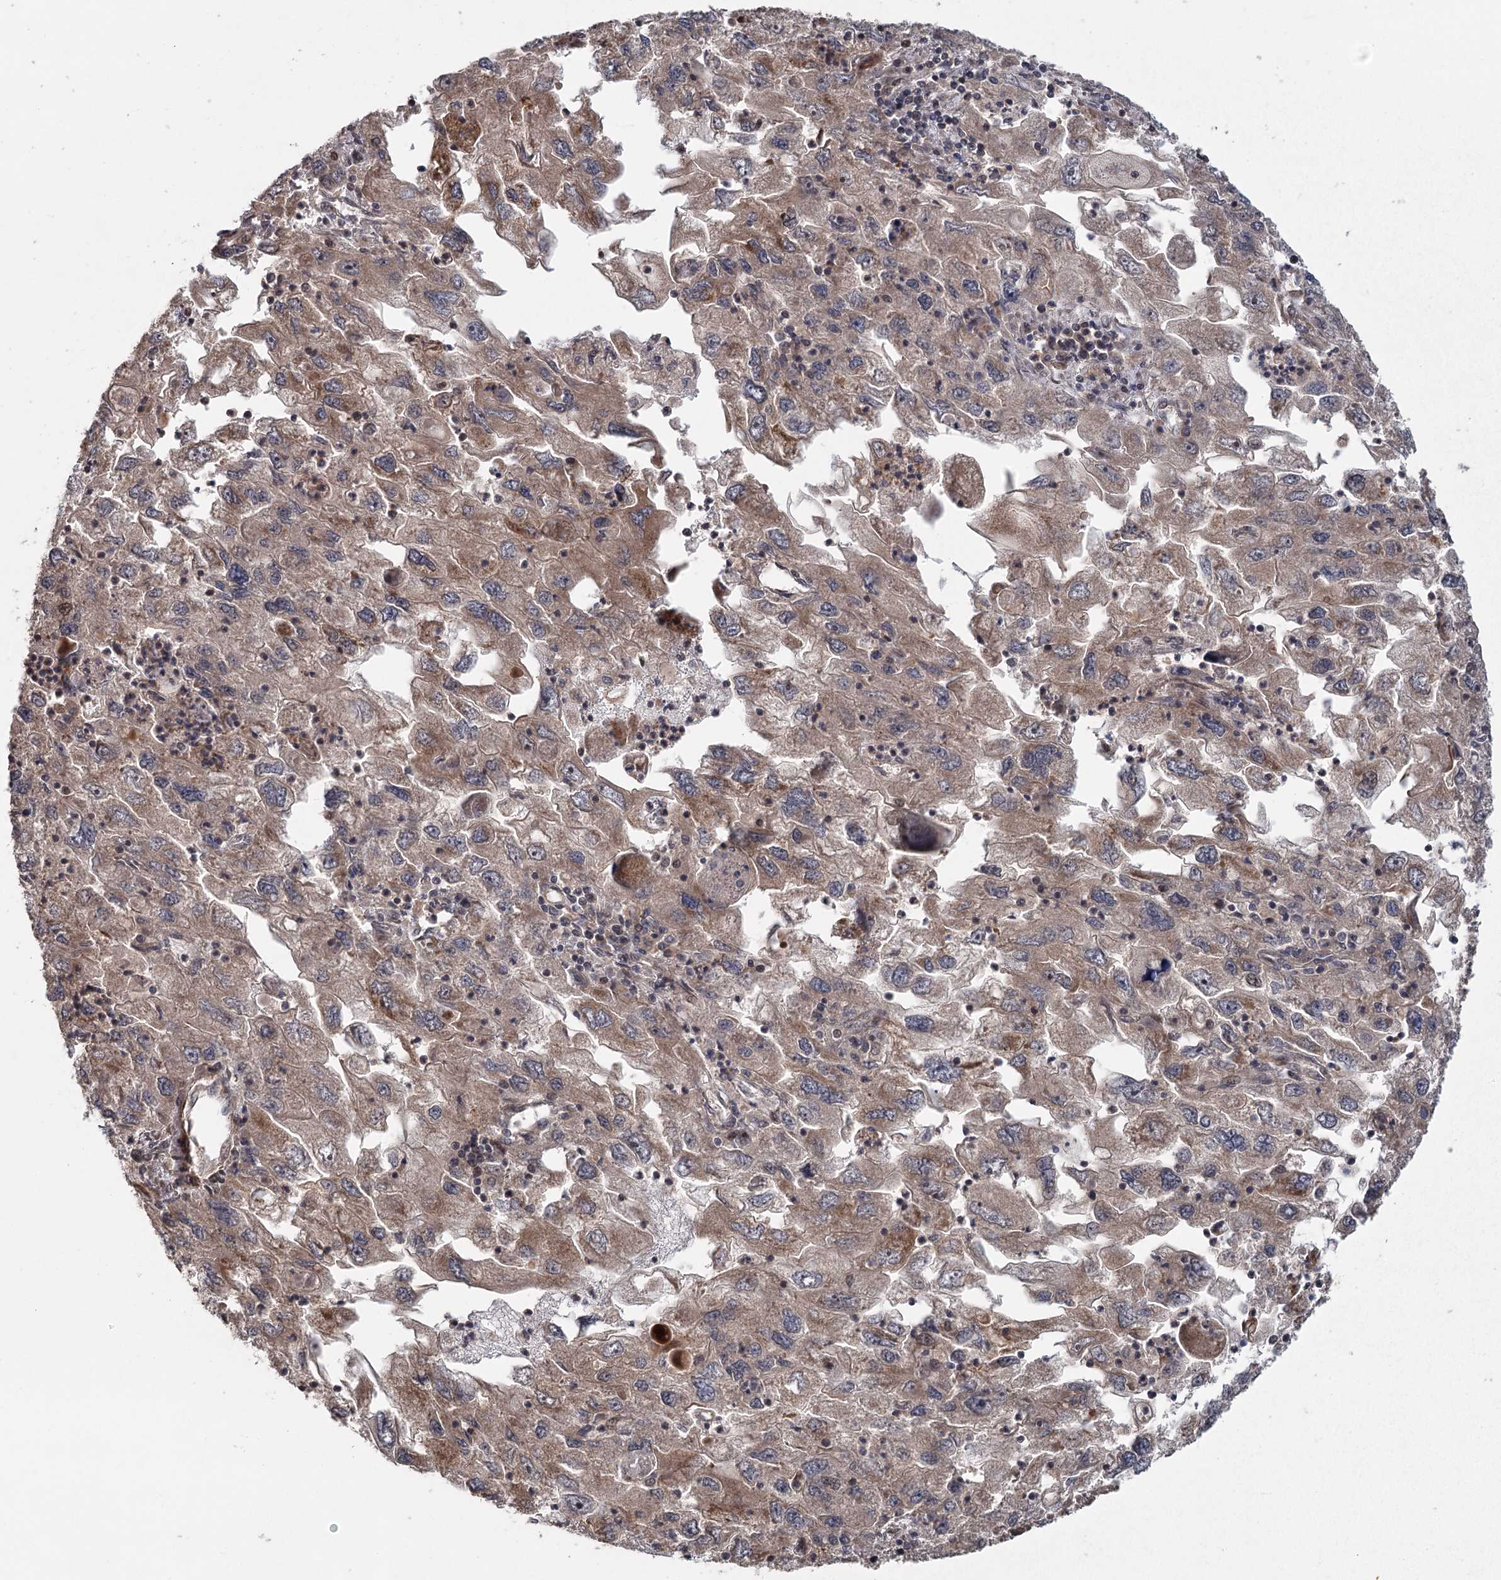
{"staining": {"intensity": "moderate", "quantity": "25%-75%", "location": "cytoplasmic/membranous"}, "tissue": "endometrial cancer", "cell_type": "Tumor cells", "image_type": "cancer", "snomed": [{"axis": "morphology", "description": "Adenocarcinoma, NOS"}, {"axis": "topography", "description": "Endometrium"}], "caption": "Immunohistochemical staining of human endometrial cancer shows medium levels of moderate cytoplasmic/membranous protein expression in about 25%-75% of tumor cells. (DAB IHC with brightfield microscopy, high magnification).", "gene": "RAPGEF6", "patient": {"sex": "female", "age": 49}}